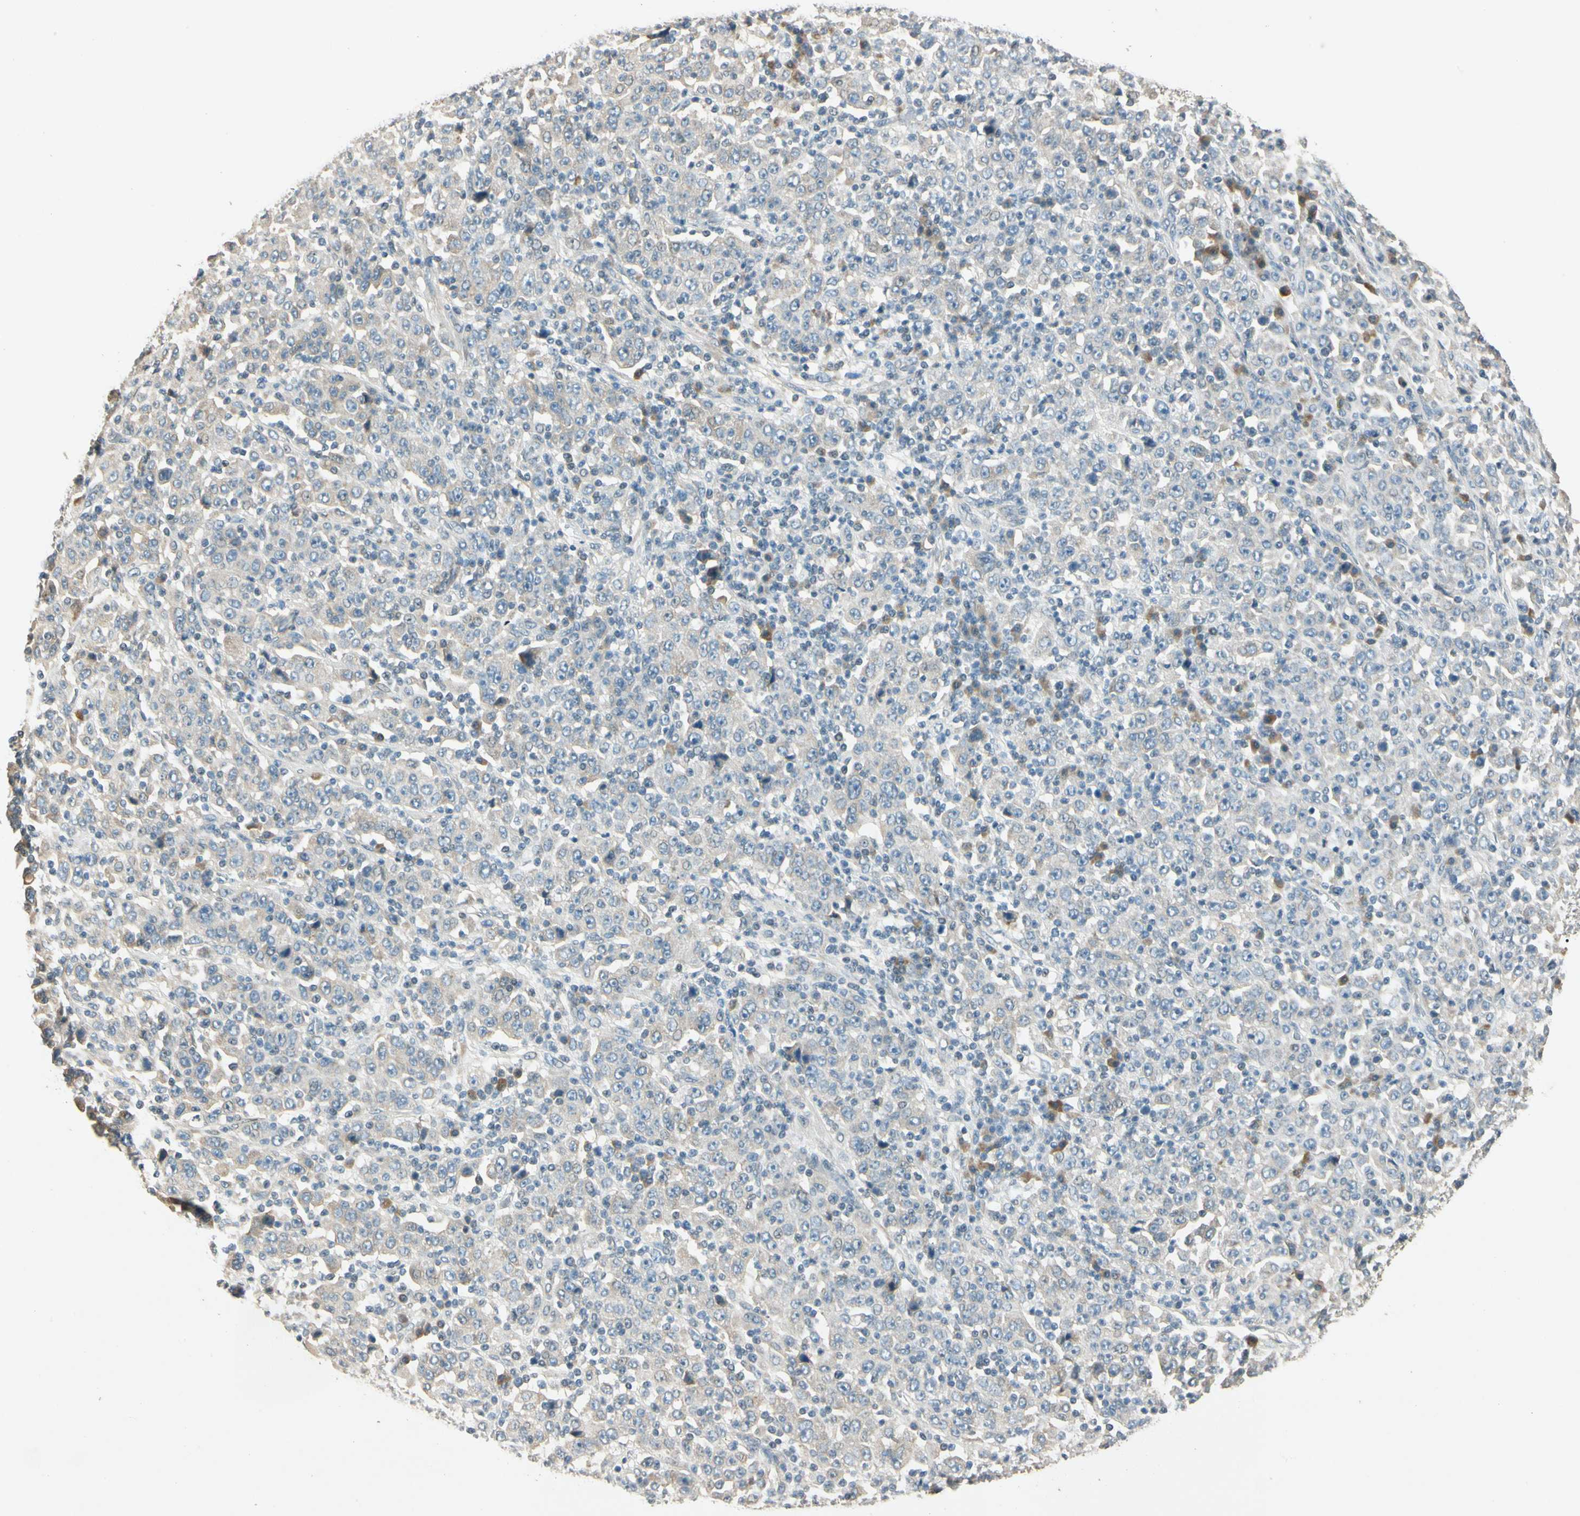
{"staining": {"intensity": "weak", "quantity": "25%-75%", "location": "cytoplasmic/membranous"}, "tissue": "stomach cancer", "cell_type": "Tumor cells", "image_type": "cancer", "snomed": [{"axis": "morphology", "description": "Normal tissue, NOS"}, {"axis": "morphology", "description": "Adenocarcinoma, NOS"}, {"axis": "topography", "description": "Stomach, upper"}, {"axis": "topography", "description": "Stomach"}], "caption": "Immunohistochemical staining of human stomach cancer (adenocarcinoma) demonstrates low levels of weak cytoplasmic/membranous expression in about 25%-75% of tumor cells. The staining was performed using DAB to visualize the protein expression in brown, while the nuclei were stained in blue with hematoxylin (Magnification: 20x).", "gene": "ZBTB4", "patient": {"sex": "male", "age": 59}}